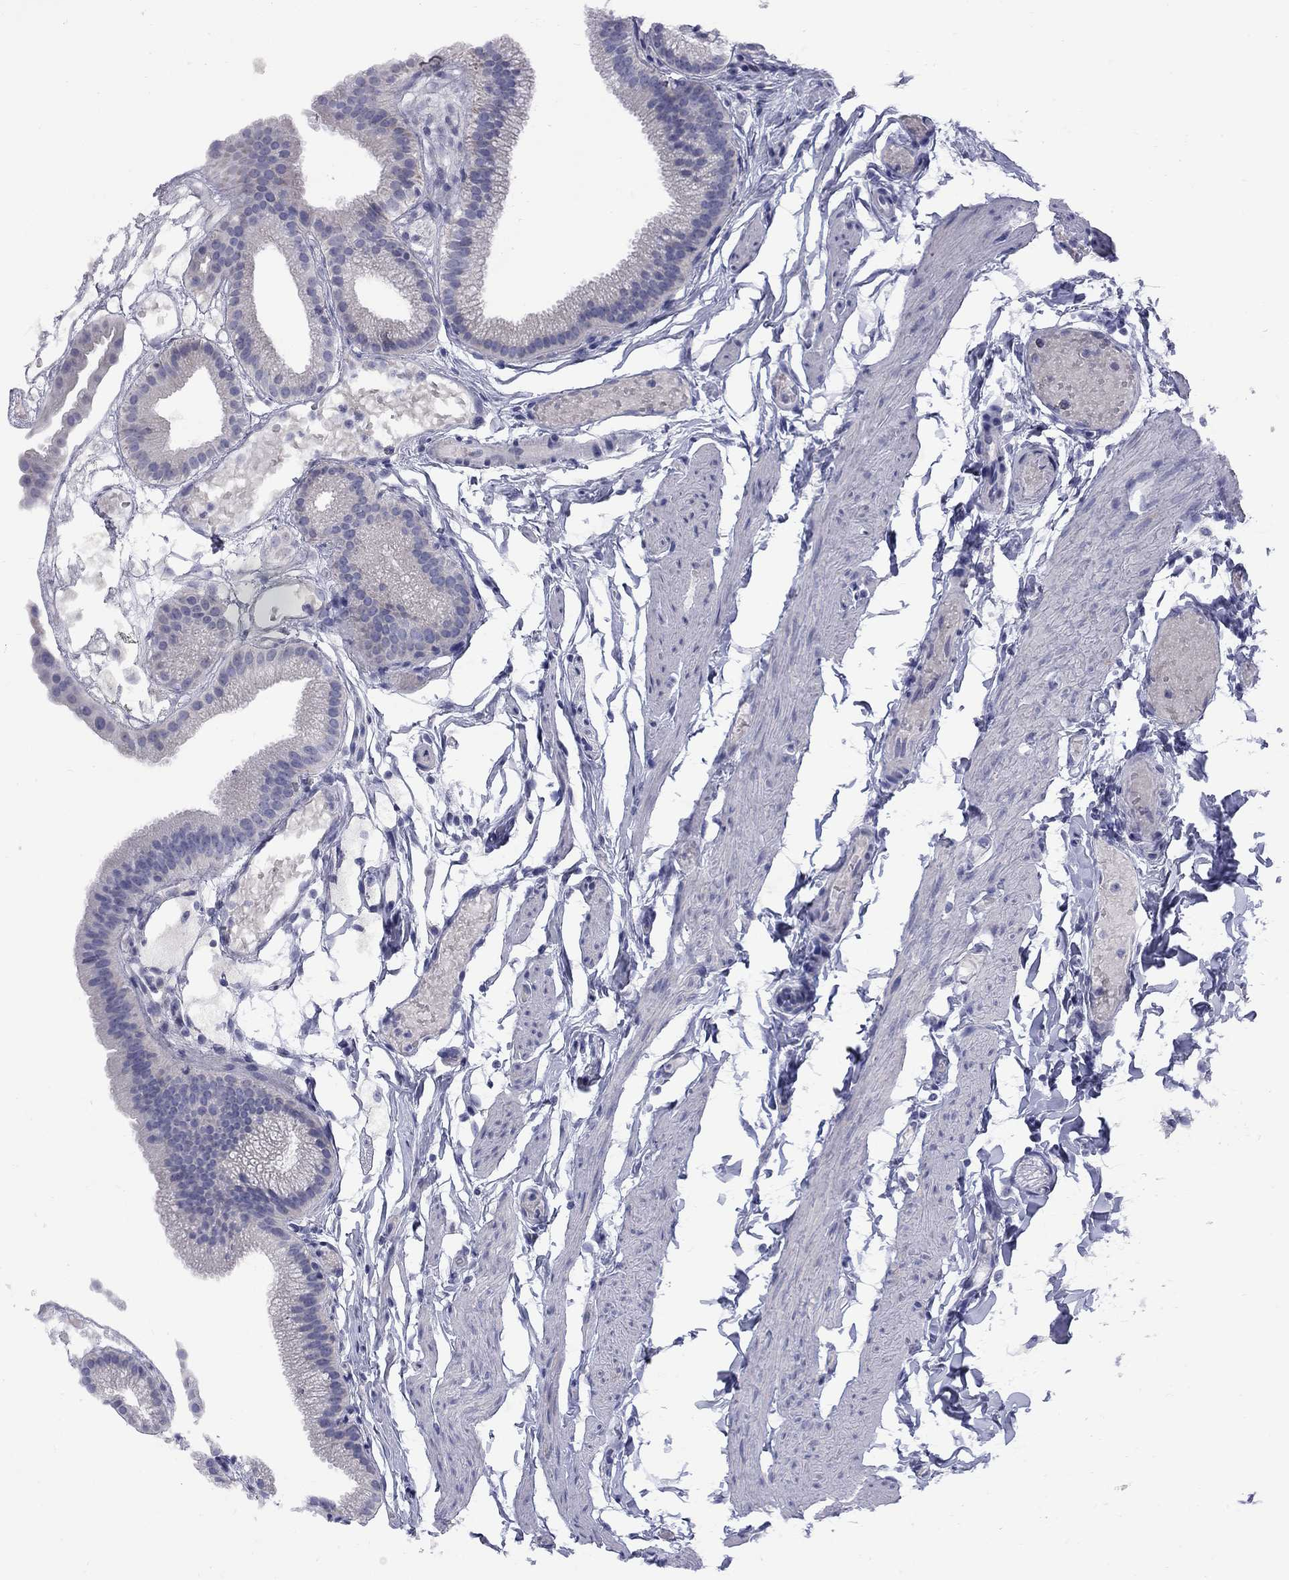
{"staining": {"intensity": "negative", "quantity": "none", "location": "none"}, "tissue": "gallbladder", "cell_type": "Glandular cells", "image_type": "normal", "snomed": [{"axis": "morphology", "description": "Normal tissue, NOS"}, {"axis": "topography", "description": "Gallbladder"}], "caption": "Immunohistochemistry (IHC) of unremarkable human gallbladder reveals no expression in glandular cells.", "gene": "ABCB4", "patient": {"sex": "female", "age": 45}}